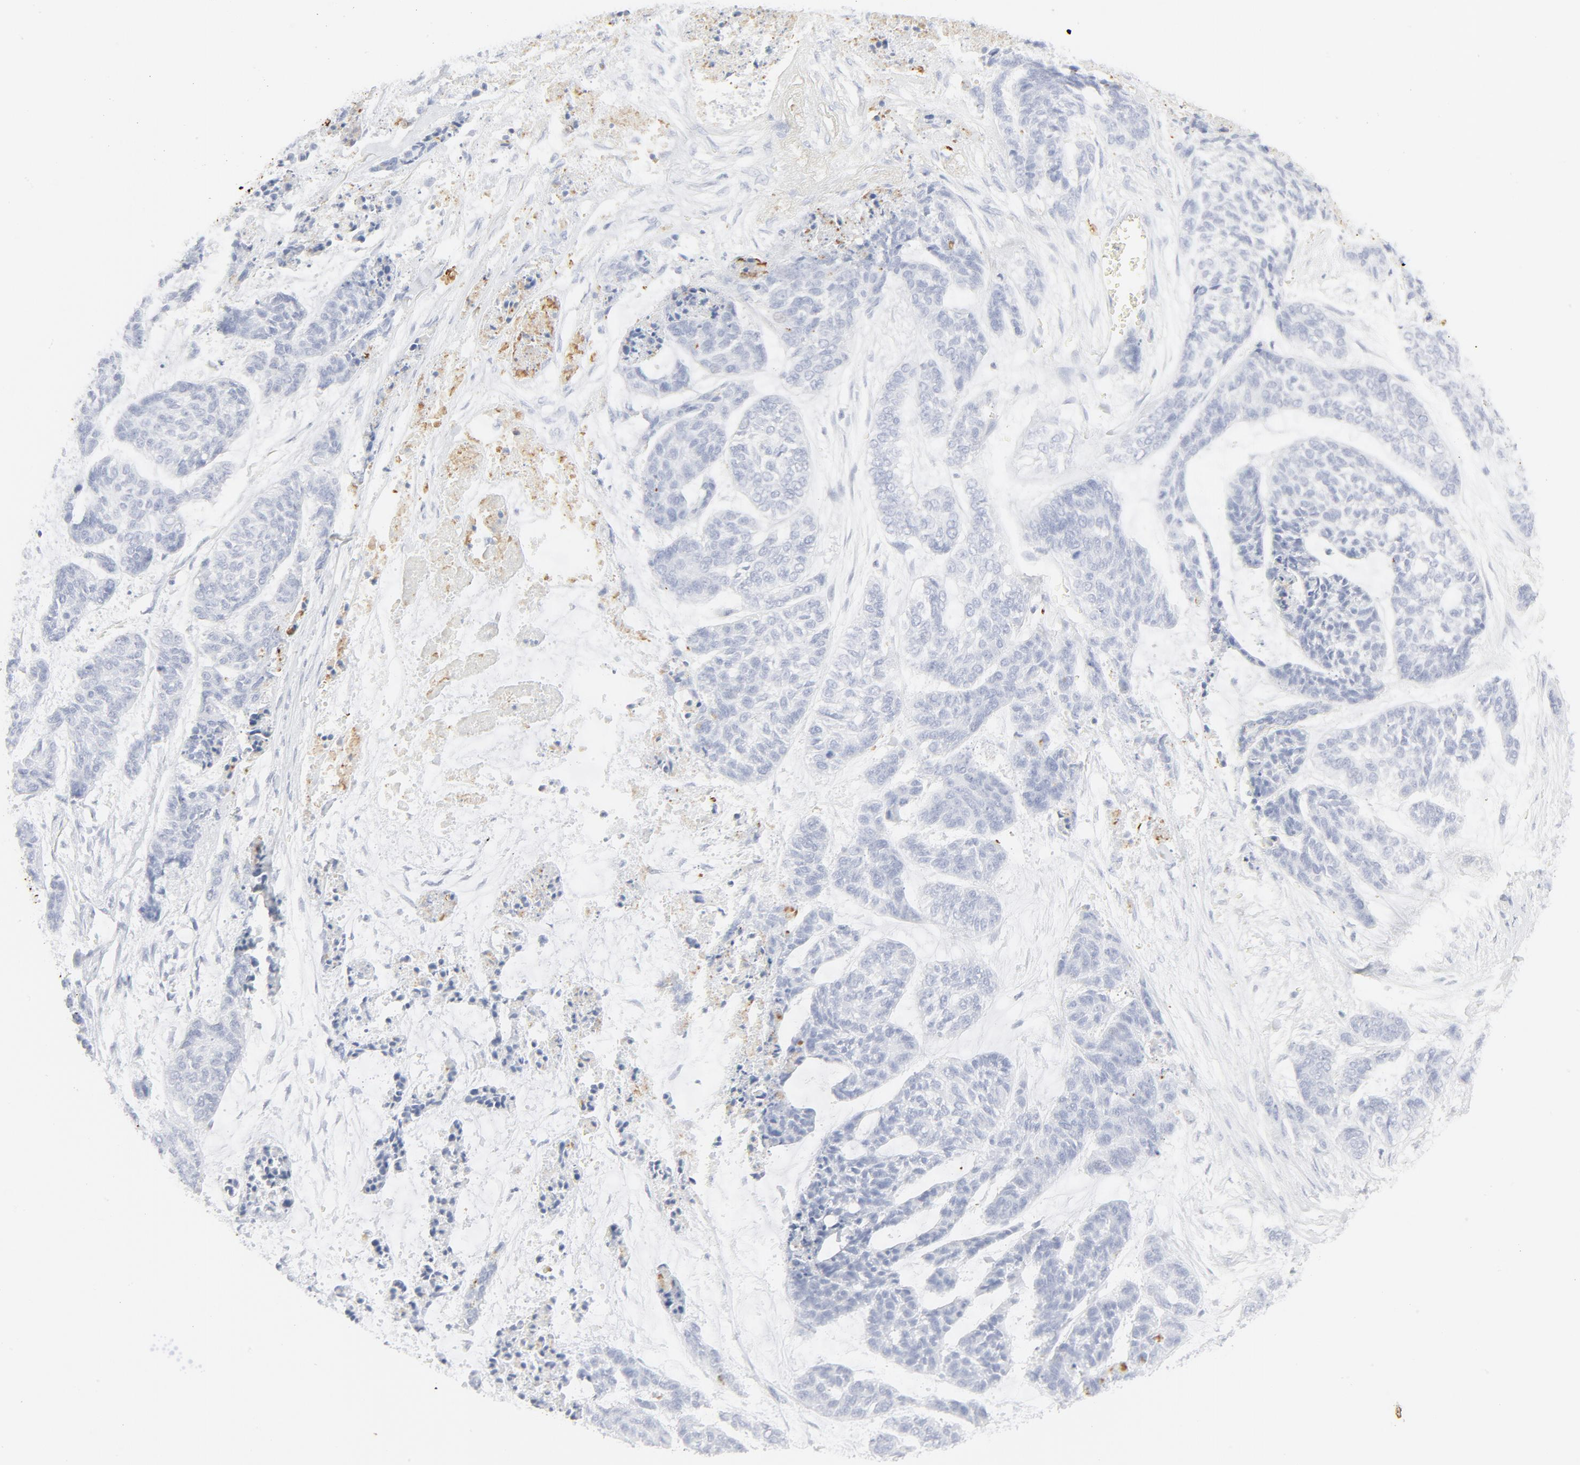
{"staining": {"intensity": "negative", "quantity": "none", "location": "none"}, "tissue": "skin cancer", "cell_type": "Tumor cells", "image_type": "cancer", "snomed": [{"axis": "morphology", "description": "Basal cell carcinoma"}, {"axis": "topography", "description": "Skin"}], "caption": "Human skin cancer (basal cell carcinoma) stained for a protein using immunohistochemistry exhibits no expression in tumor cells.", "gene": "CCR7", "patient": {"sex": "female", "age": 64}}